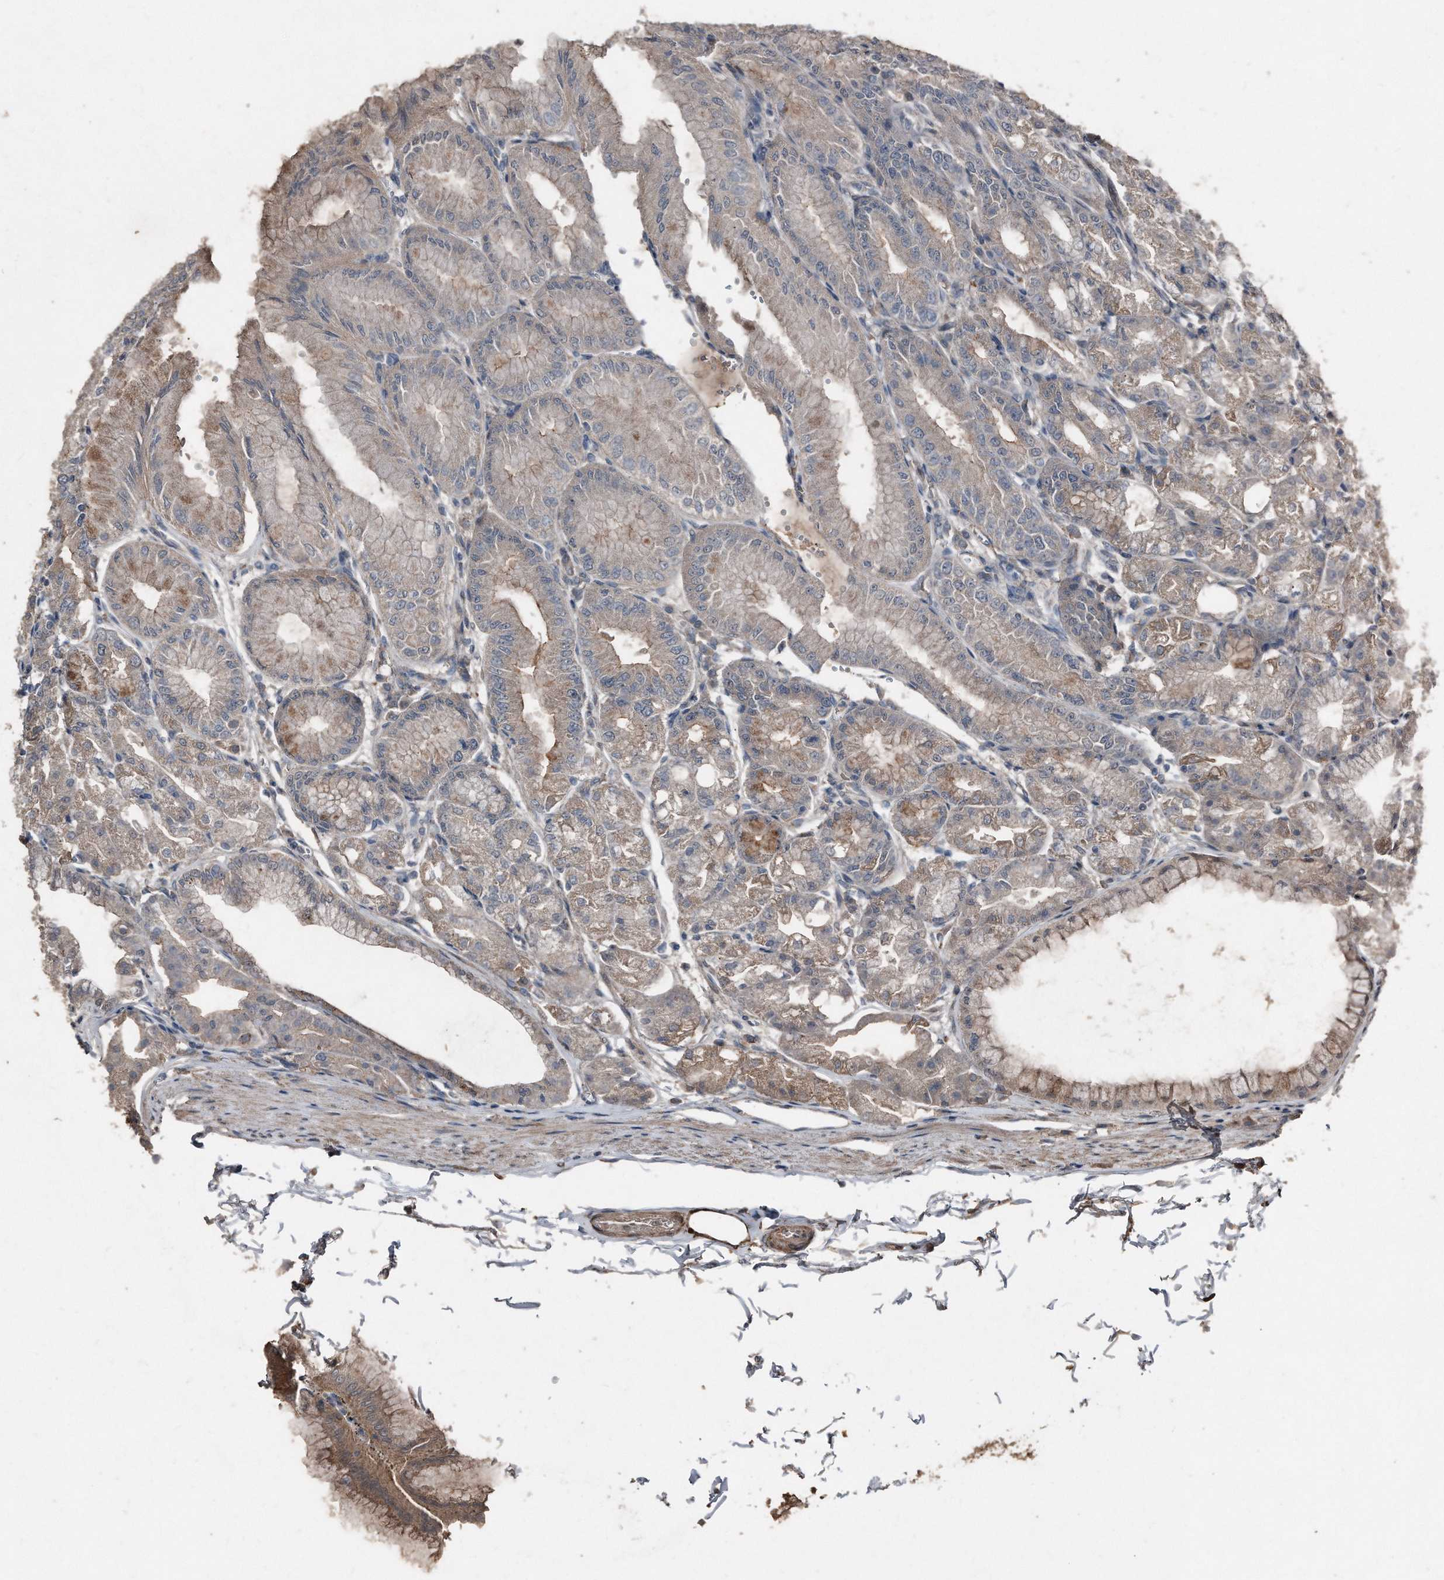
{"staining": {"intensity": "moderate", "quantity": "25%-75%", "location": "cytoplasmic/membranous"}, "tissue": "stomach", "cell_type": "Glandular cells", "image_type": "normal", "snomed": [{"axis": "morphology", "description": "Normal tissue, NOS"}, {"axis": "topography", "description": "Stomach, lower"}], "caption": "The histopathology image exhibits staining of normal stomach, revealing moderate cytoplasmic/membranous protein staining (brown color) within glandular cells. (Stains: DAB in brown, nuclei in blue, Microscopy: brightfield microscopy at high magnification).", "gene": "ANKRD10", "patient": {"sex": "male", "age": 71}}